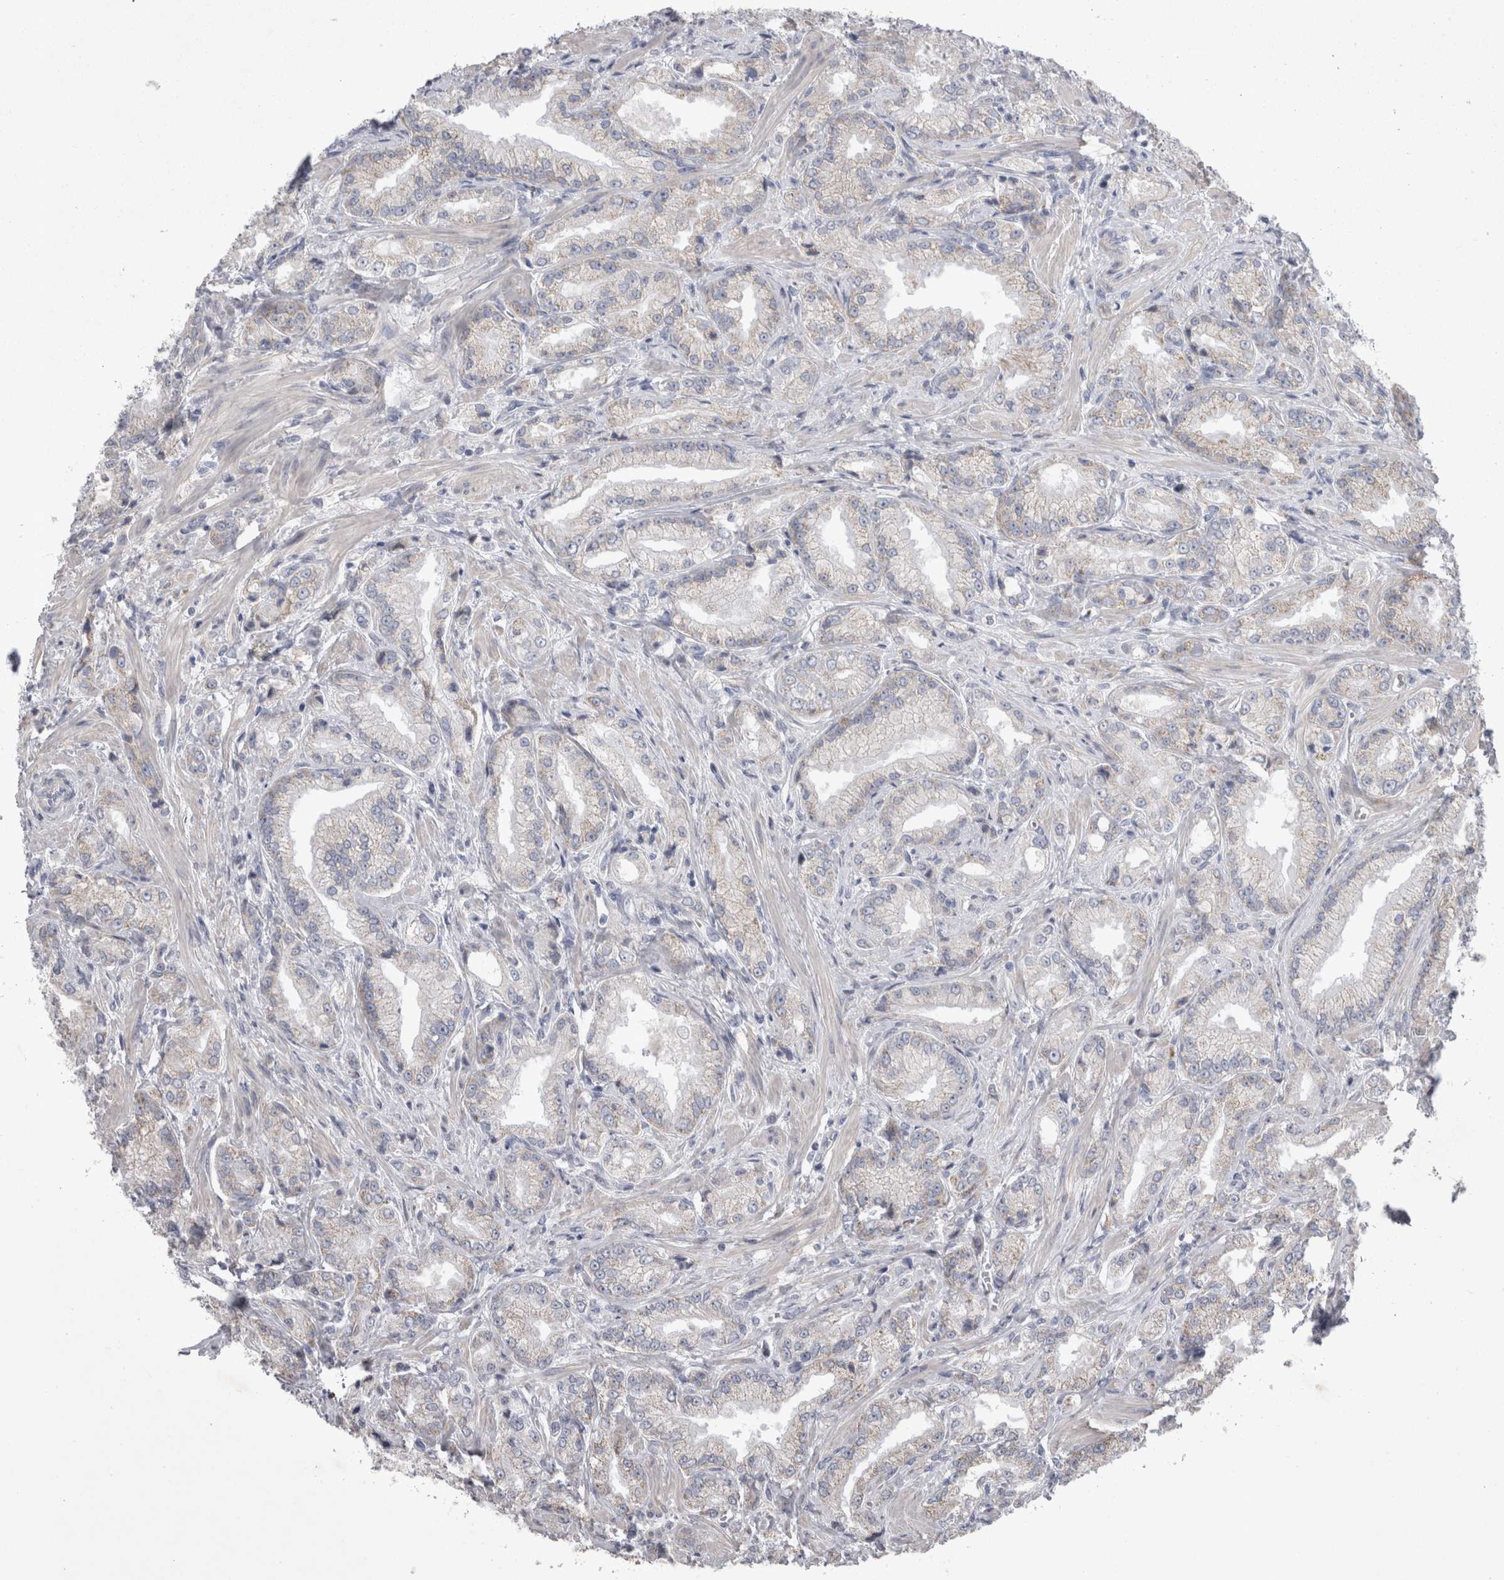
{"staining": {"intensity": "negative", "quantity": "none", "location": "none"}, "tissue": "prostate cancer", "cell_type": "Tumor cells", "image_type": "cancer", "snomed": [{"axis": "morphology", "description": "Adenocarcinoma, Low grade"}, {"axis": "topography", "description": "Prostate"}], "caption": "Immunohistochemistry histopathology image of neoplastic tissue: human prostate cancer stained with DAB (3,3'-diaminobenzidine) demonstrates no significant protein expression in tumor cells. (DAB (3,3'-diaminobenzidine) immunohistochemistry with hematoxylin counter stain).", "gene": "HDHD3", "patient": {"sex": "male", "age": 62}}